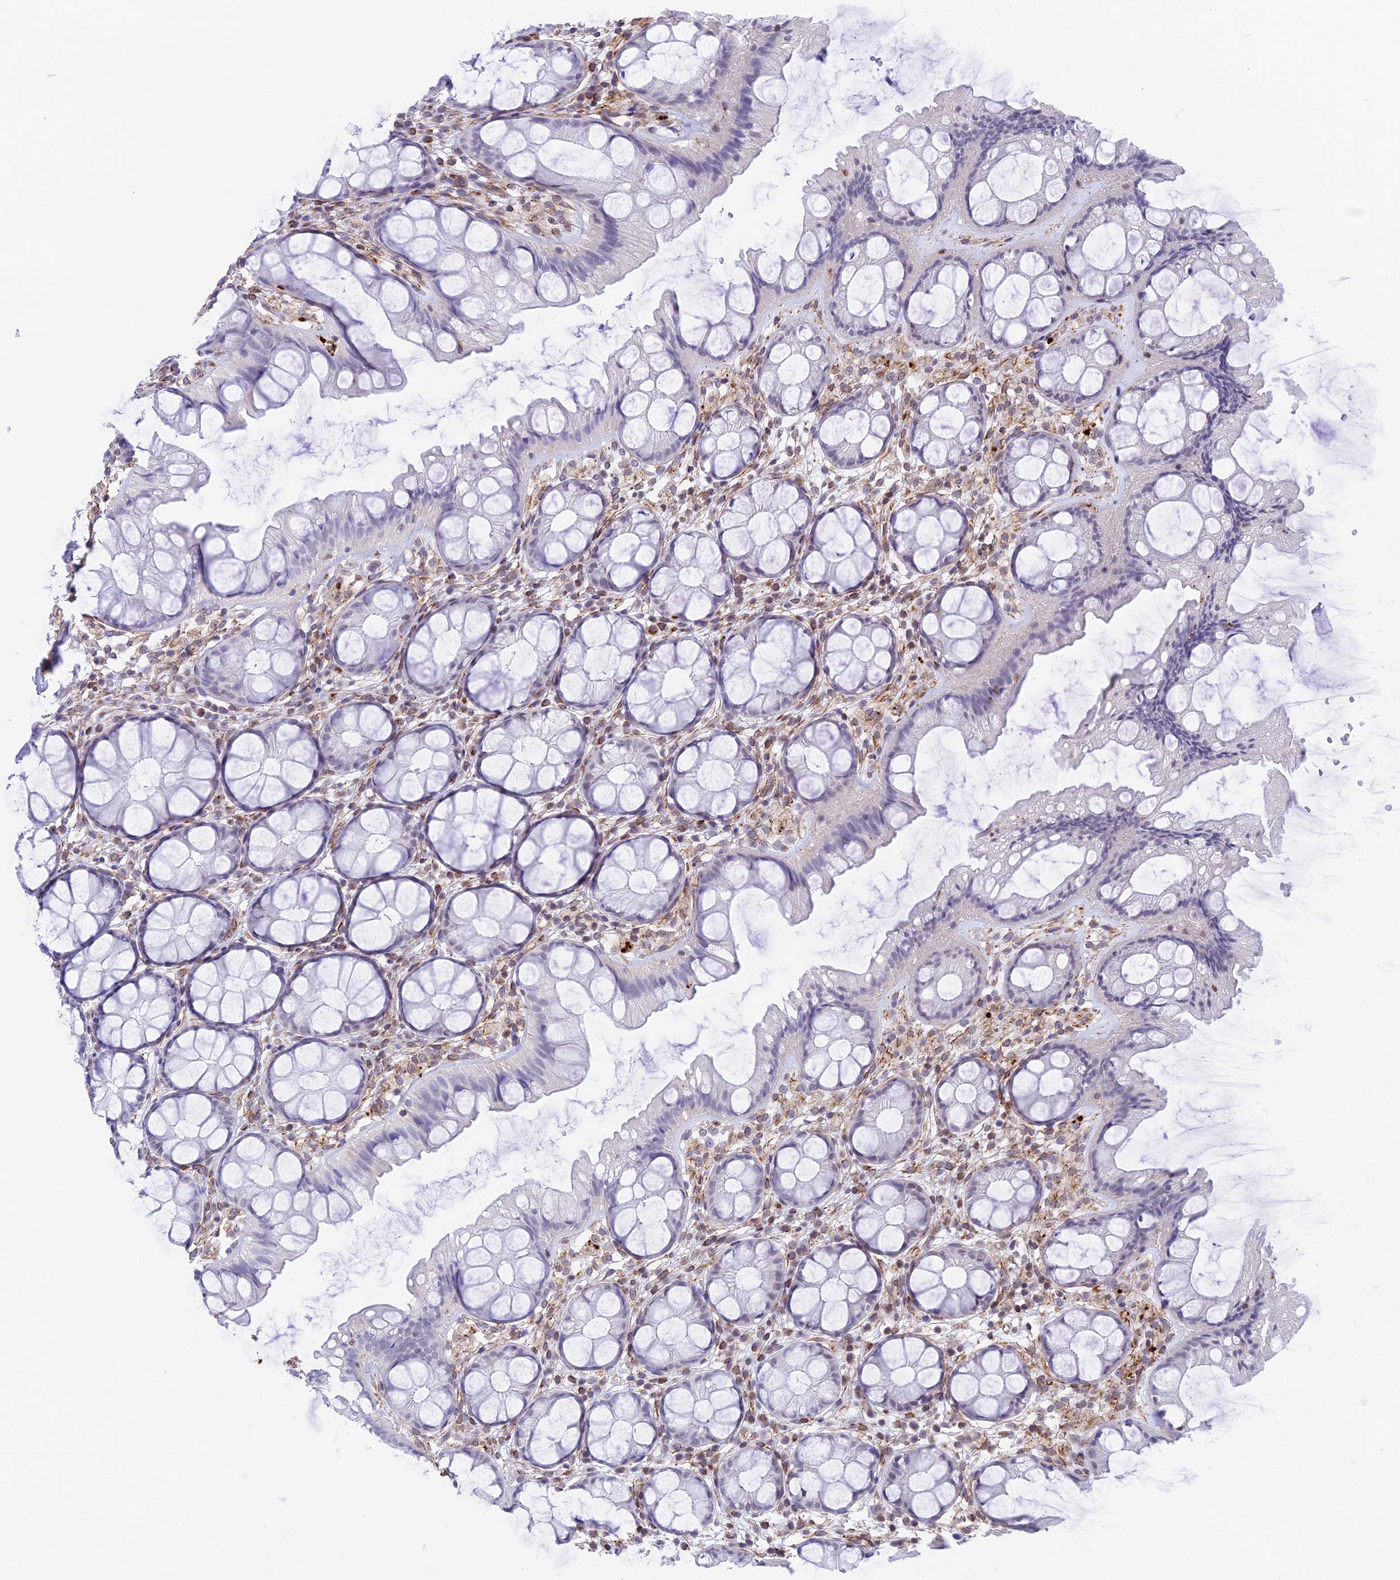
{"staining": {"intensity": "strong", "quantity": ">75%", "location": "cytoplasmic/membranous"}, "tissue": "colon", "cell_type": "Endothelial cells", "image_type": "normal", "snomed": [{"axis": "morphology", "description": "Normal tissue, NOS"}, {"axis": "topography", "description": "Colon"}], "caption": "The immunohistochemical stain highlights strong cytoplasmic/membranous staining in endothelial cells of unremarkable colon.", "gene": "ZNF652", "patient": {"sex": "male", "age": 47}}